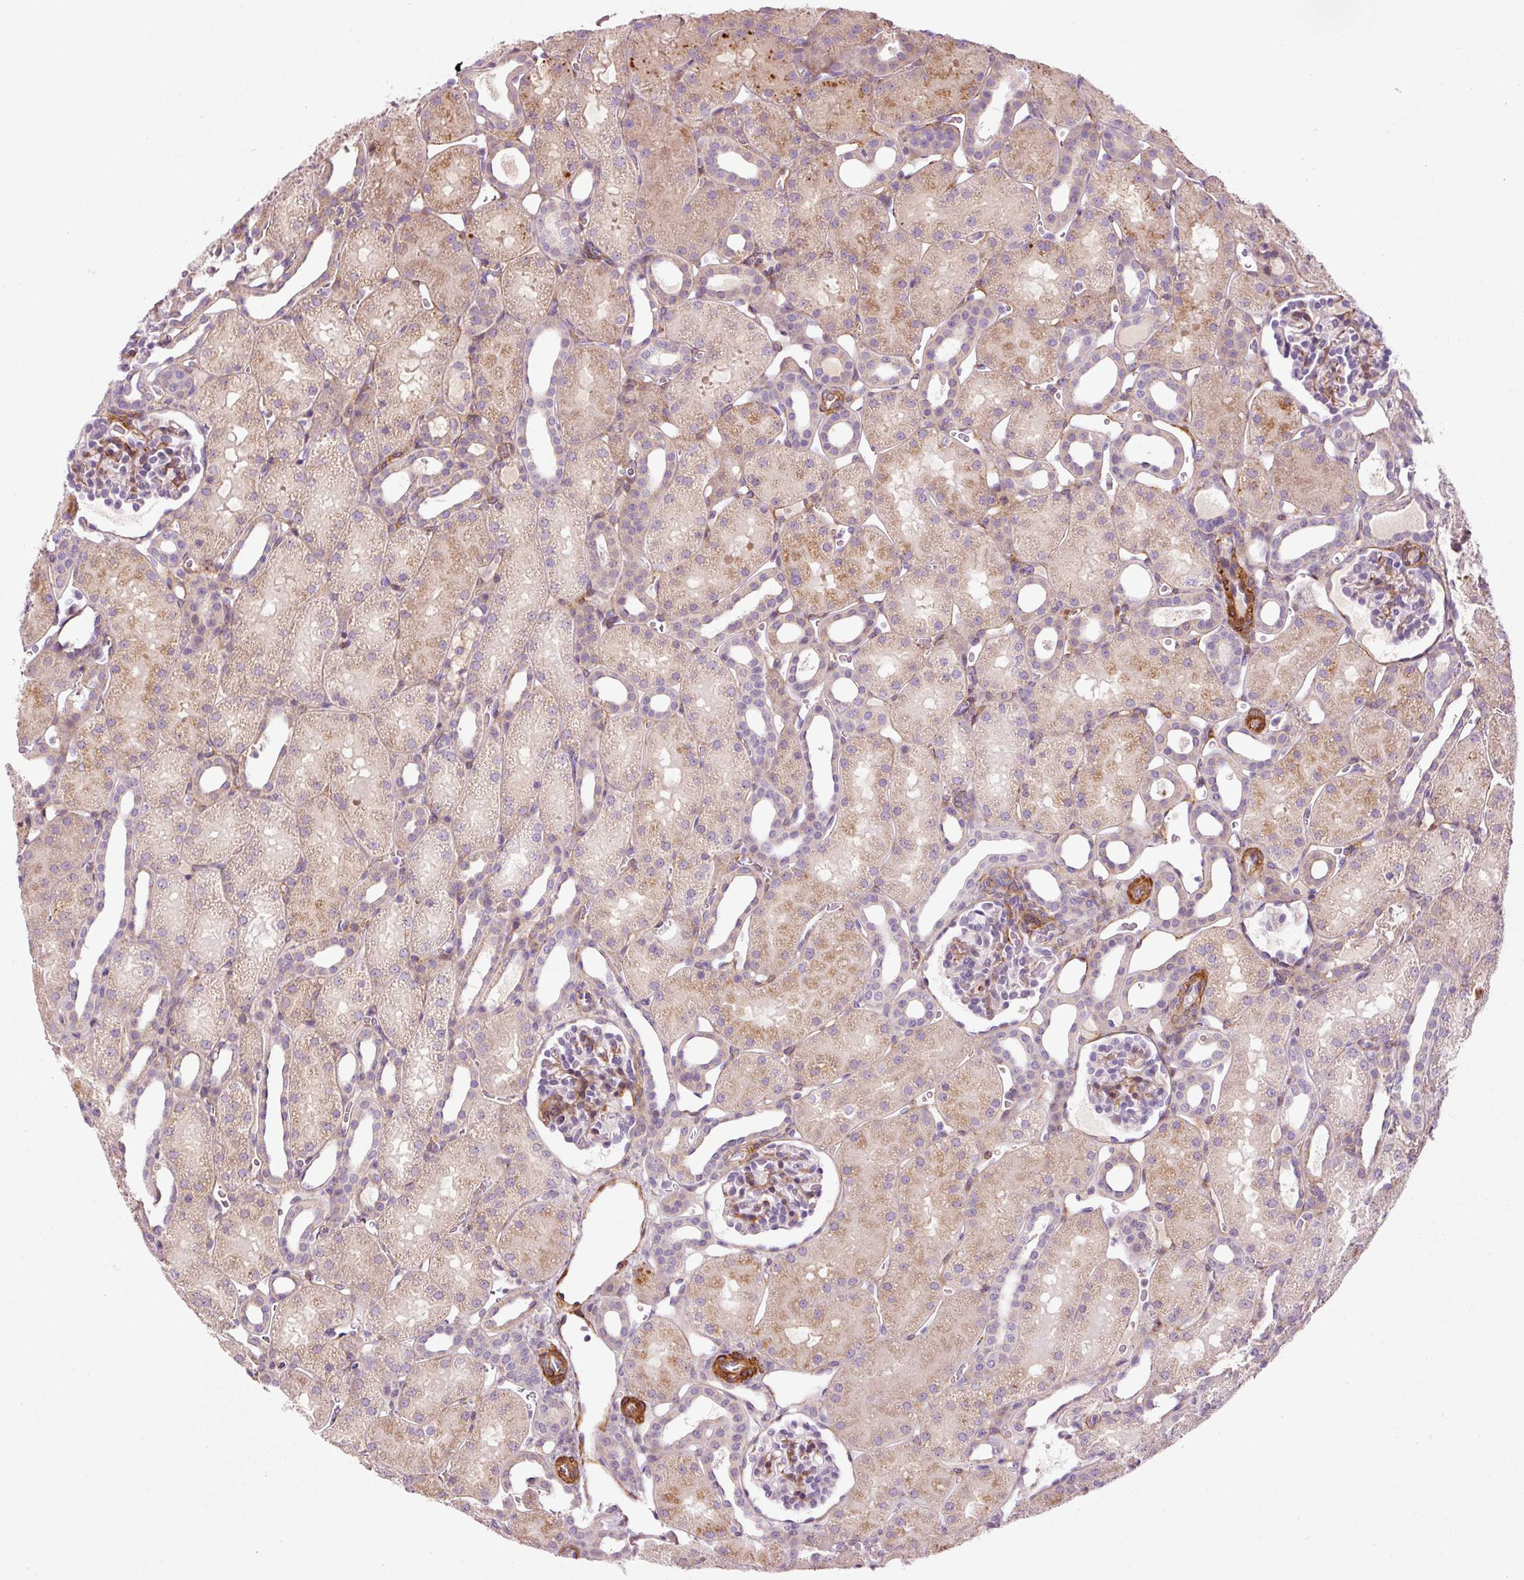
{"staining": {"intensity": "moderate", "quantity": "<25%", "location": "cytoplasmic/membranous"}, "tissue": "kidney", "cell_type": "Cells in glomeruli", "image_type": "normal", "snomed": [{"axis": "morphology", "description": "Normal tissue, NOS"}, {"axis": "topography", "description": "Kidney"}], "caption": "A brown stain labels moderate cytoplasmic/membranous positivity of a protein in cells in glomeruli of unremarkable kidney. (DAB = brown stain, brightfield microscopy at high magnification).", "gene": "ANKRD20A1", "patient": {"sex": "male", "age": 2}}